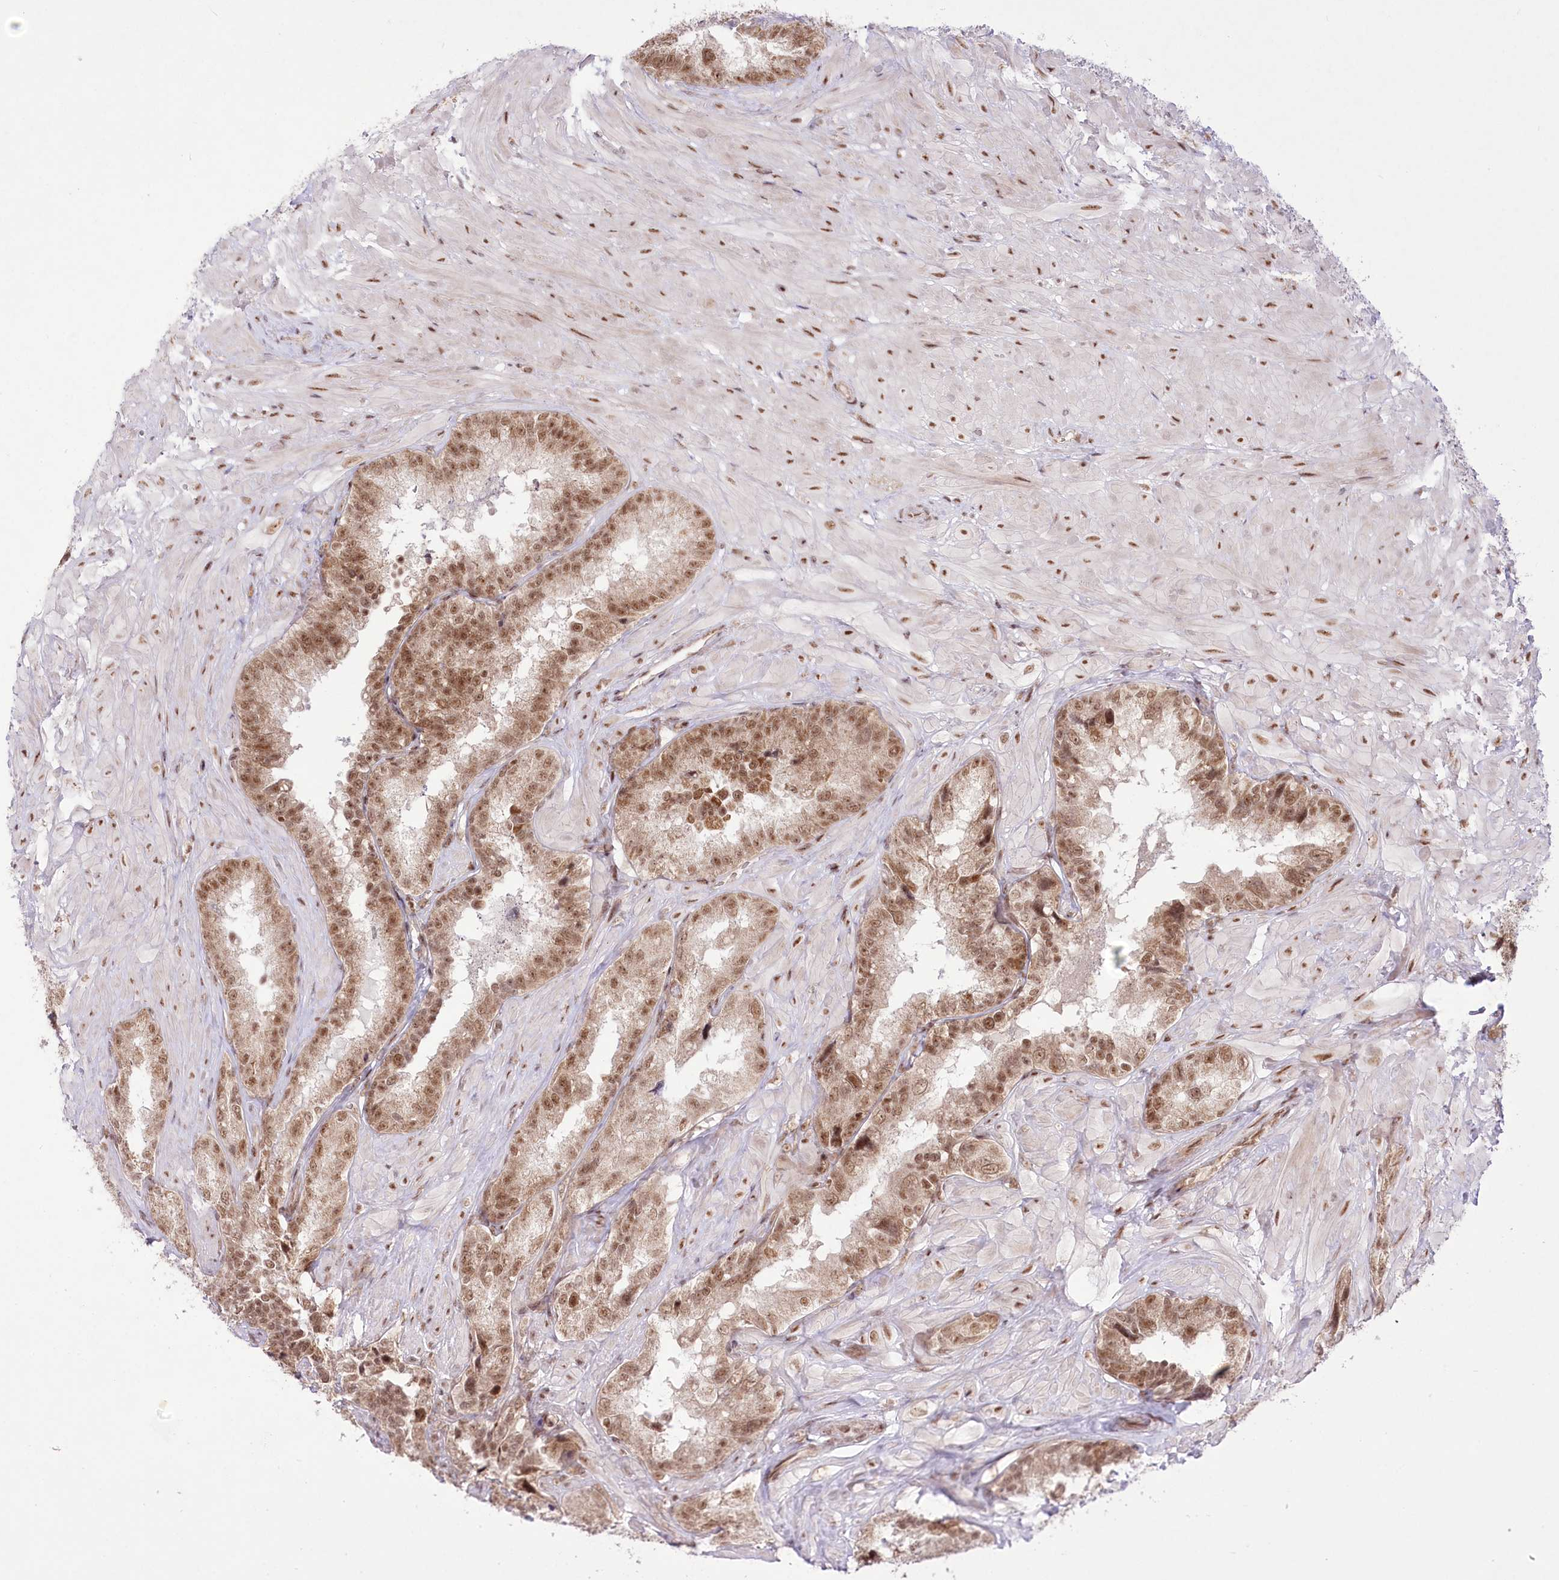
{"staining": {"intensity": "moderate", "quantity": ">75%", "location": "cytoplasmic/membranous,nuclear"}, "tissue": "seminal vesicle", "cell_type": "Glandular cells", "image_type": "normal", "snomed": [{"axis": "morphology", "description": "Normal tissue, NOS"}, {"axis": "topography", "description": "Seminal veicle"}, {"axis": "topography", "description": "Peripheral nerve tissue"}], "caption": "DAB immunohistochemical staining of normal seminal vesicle displays moderate cytoplasmic/membranous,nuclear protein staining in about >75% of glandular cells. (DAB IHC, brown staining for protein, blue staining for nuclei).", "gene": "ZMAT2", "patient": {"sex": "male", "age": 67}}